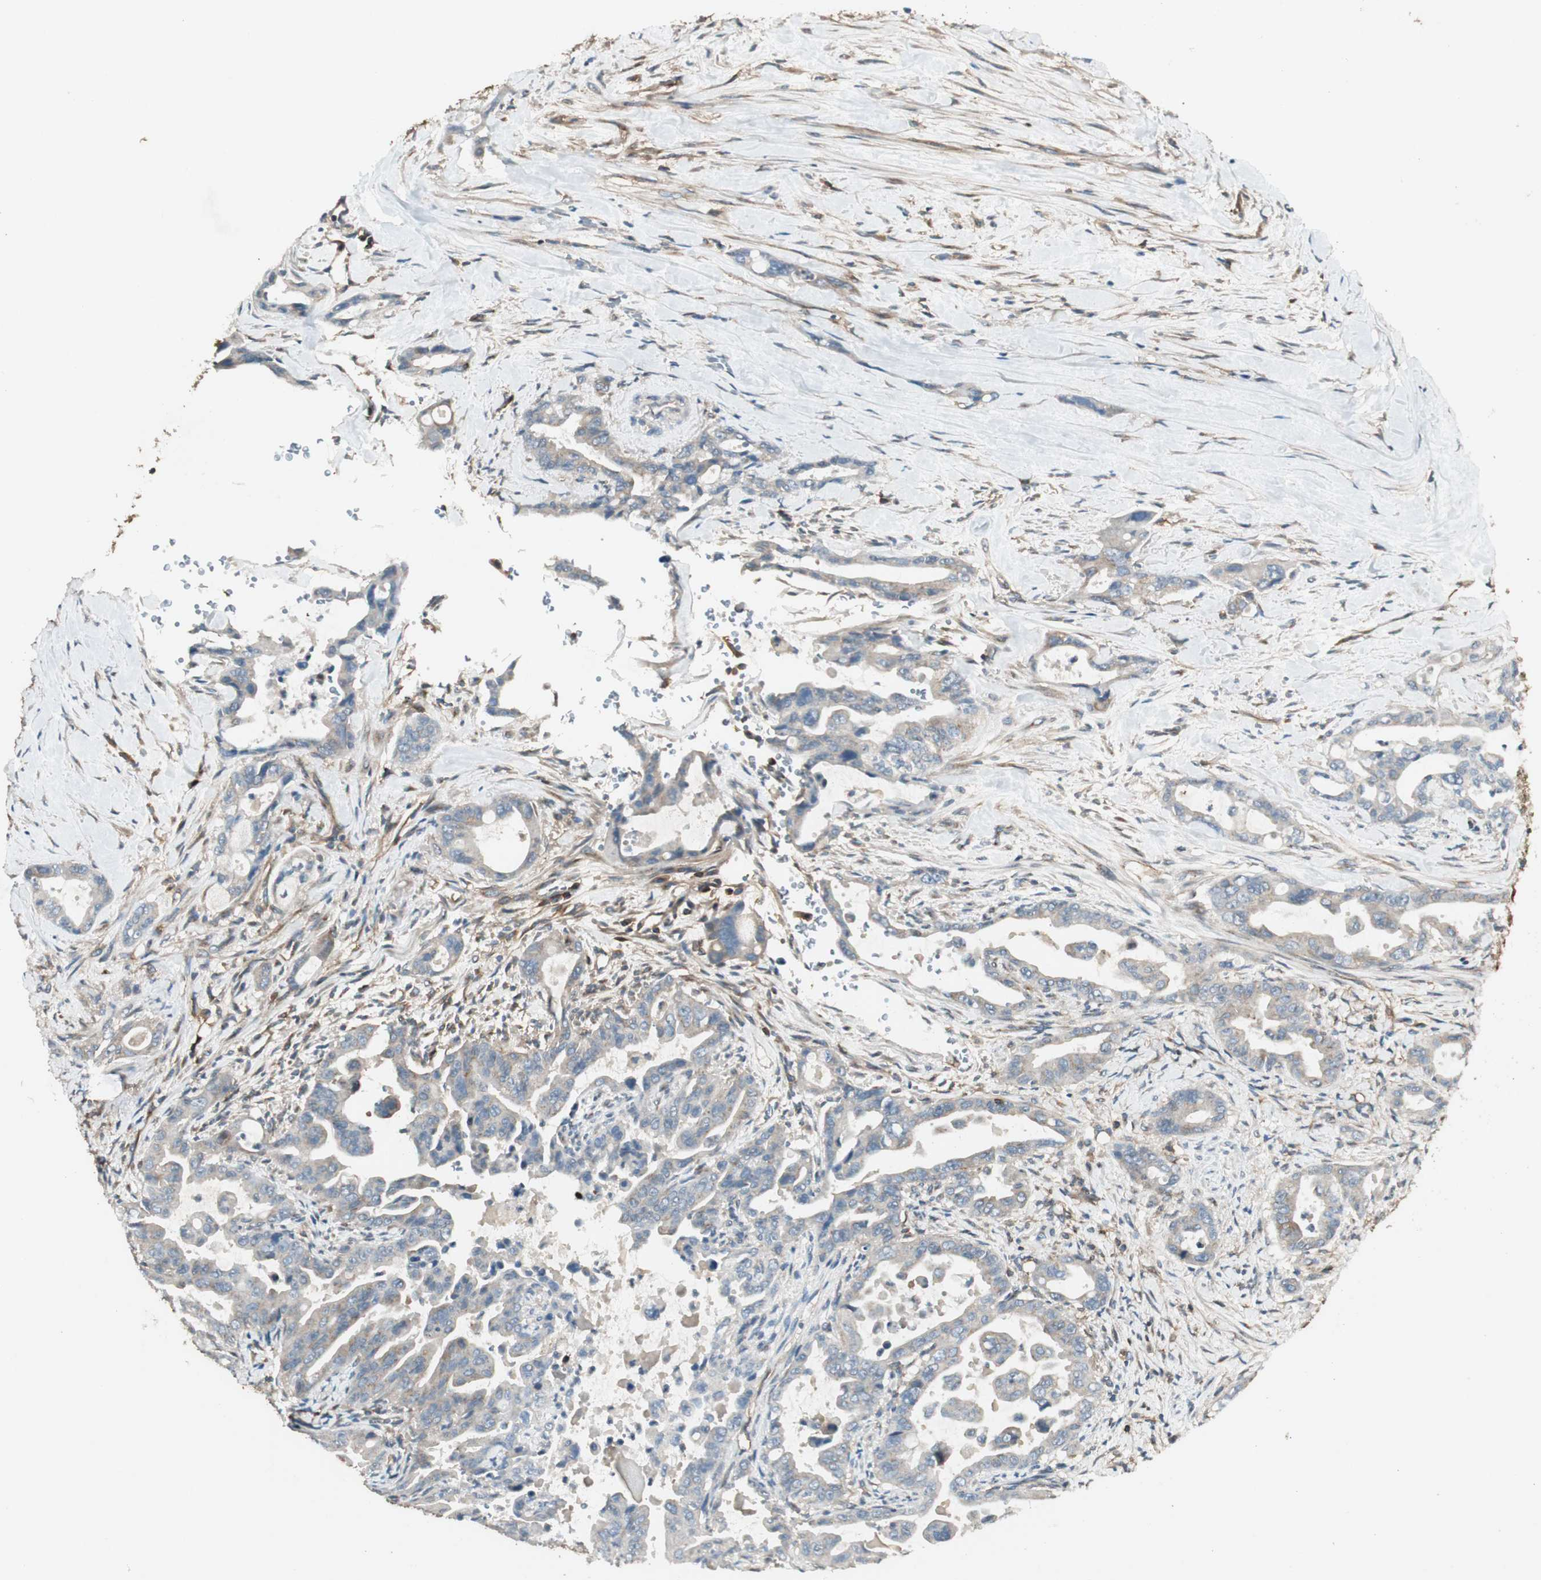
{"staining": {"intensity": "weak", "quantity": ">75%", "location": "cytoplasmic/membranous"}, "tissue": "pancreatic cancer", "cell_type": "Tumor cells", "image_type": "cancer", "snomed": [{"axis": "morphology", "description": "Adenocarcinoma, NOS"}, {"axis": "topography", "description": "Pancreas"}], "caption": "A brown stain highlights weak cytoplasmic/membranous positivity of a protein in adenocarcinoma (pancreatic) tumor cells.", "gene": "BTN3A3", "patient": {"sex": "male", "age": 70}}